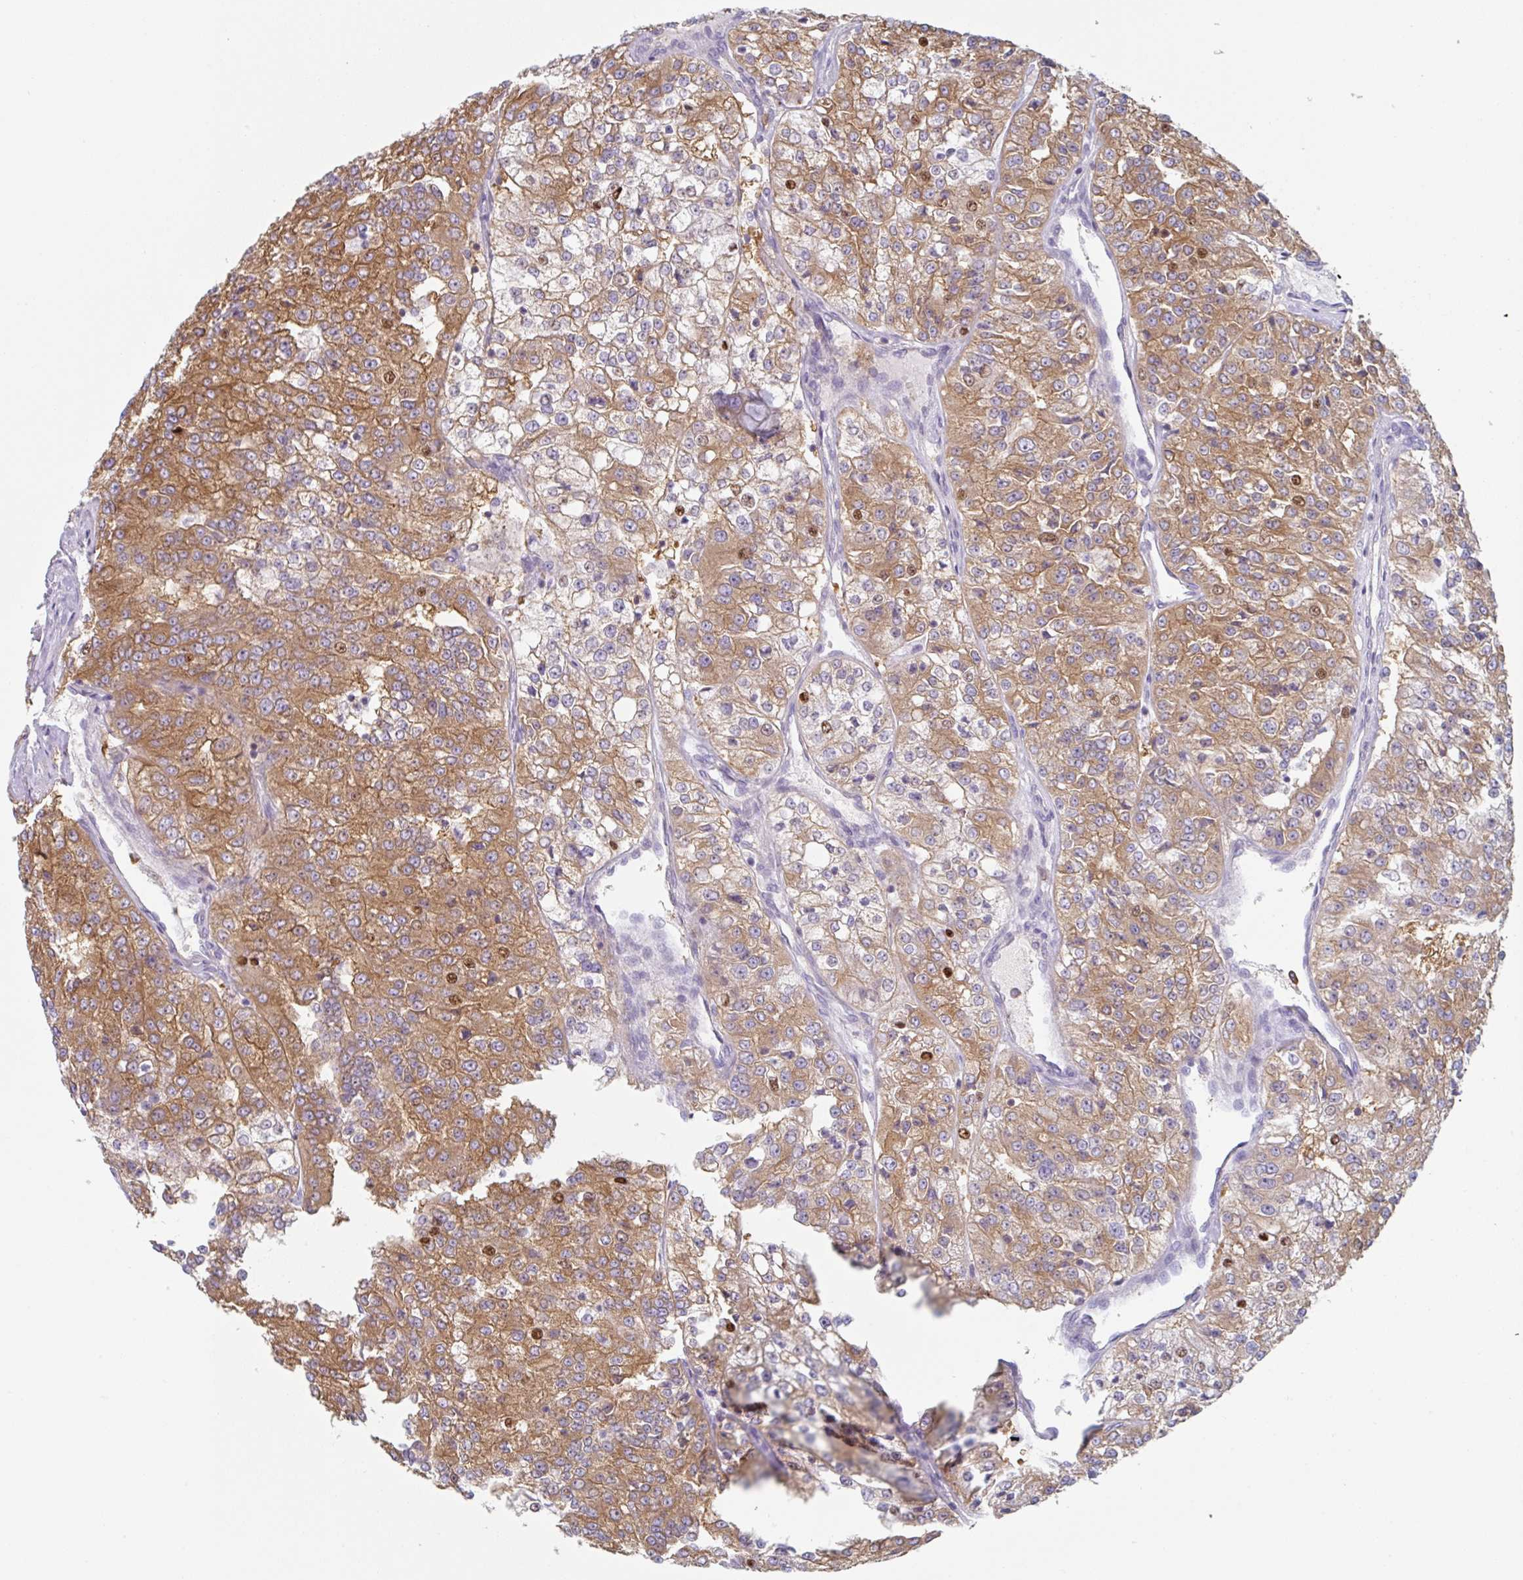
{"staining": {"intensity": "moderate", "quantity": ">75%", "location": "cytoplasmic/membranous,nuclear"}, "tissue": "renal cancer", "cell_type": "Tumor cells", "image_type": "cancer", "snomed": [{"axis": "morphology", "description": "Adenocarcinoma, NOS"}, {"axis": "topography", "description": "Kidney"}], "caption": "Immunohistochemical staining of human renal cancer shows moderate cytoplasmic/membranous and nuclear protein positivity in approximately >75% of tumor cells. Immunohistochemistry (ihc) stains the protein of interest in brown and the nuclei are stained blue.", "gene": "AMPD2", "patient": {"sex": "female", "age": 63}}